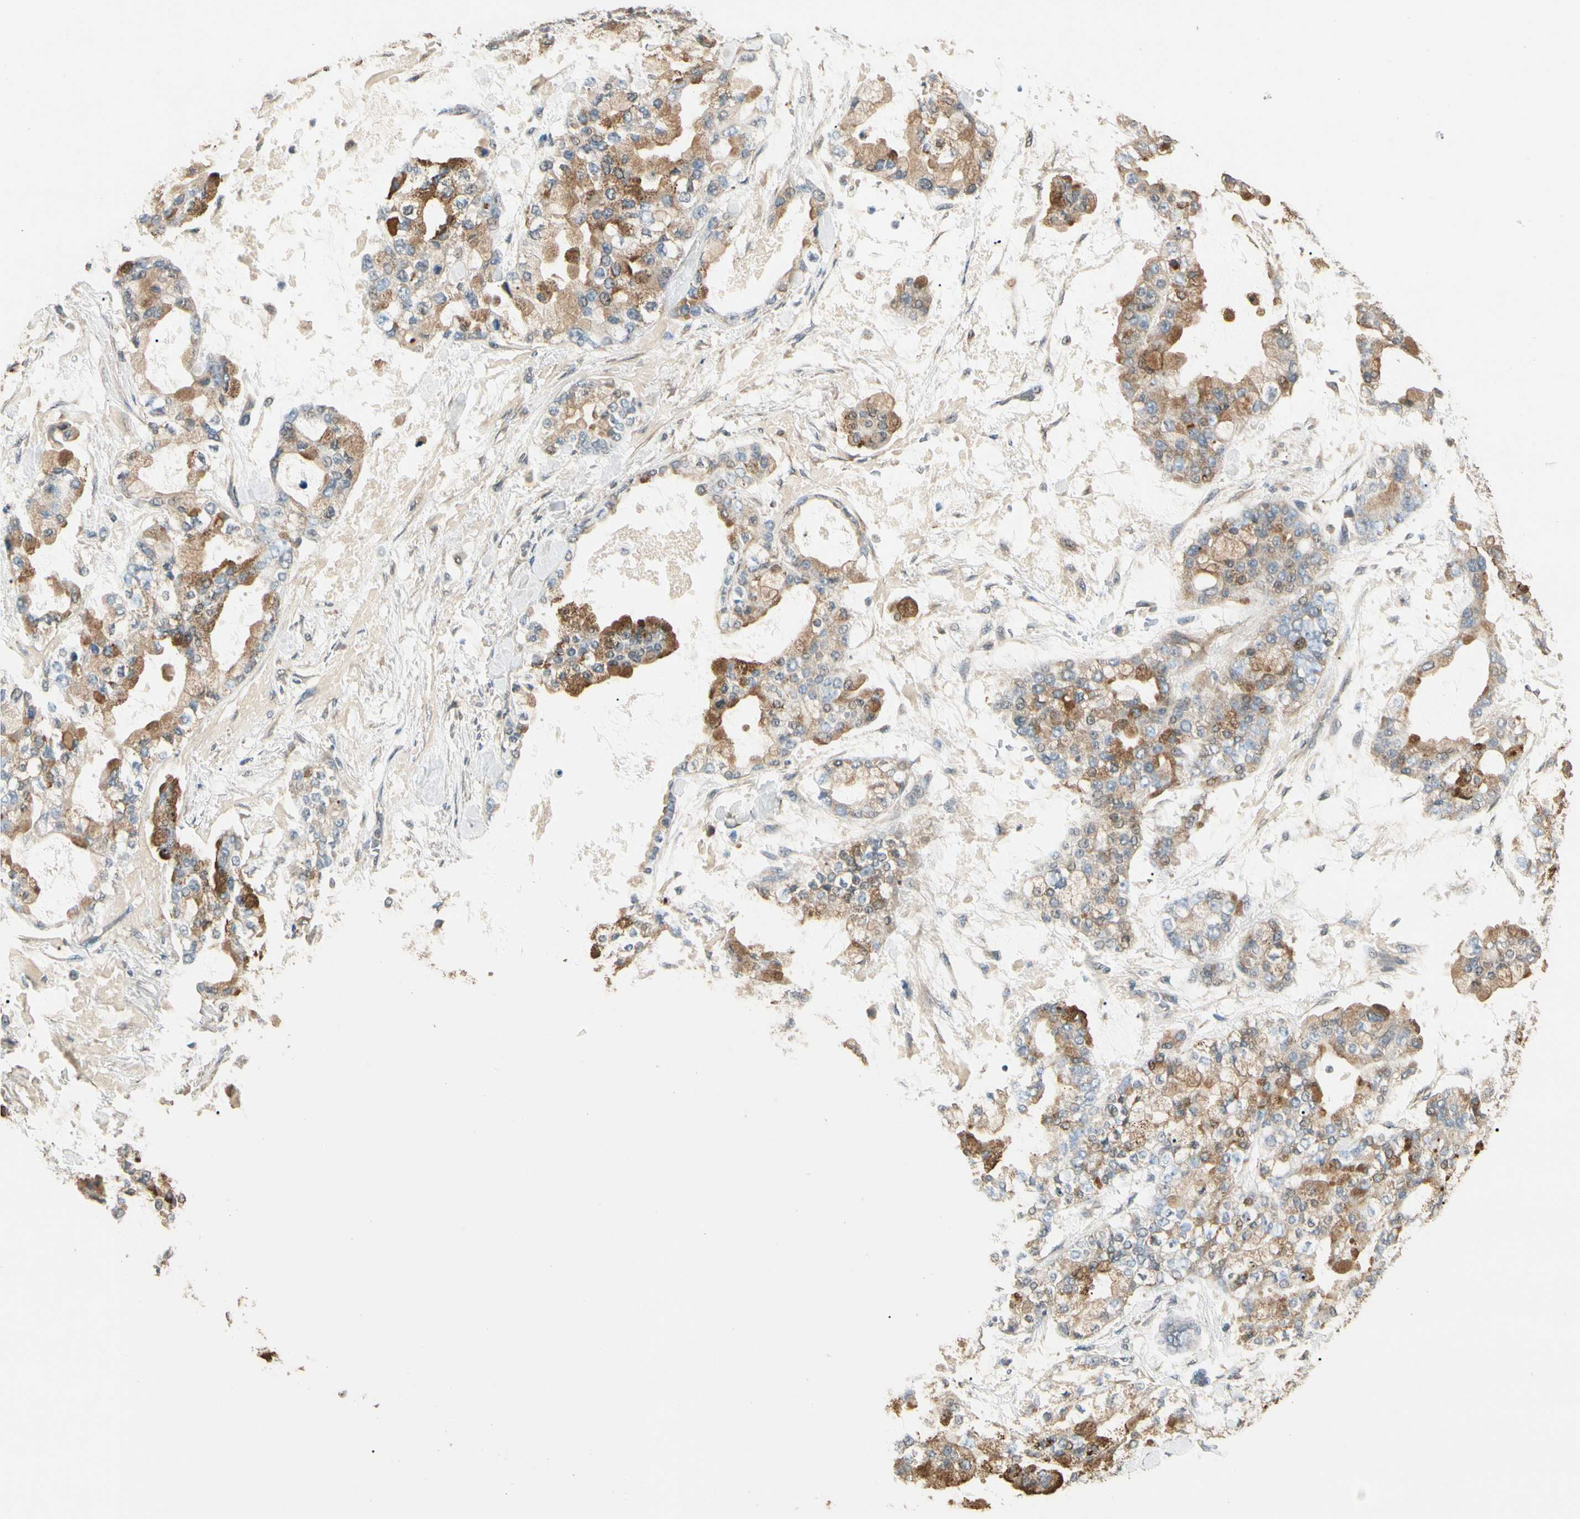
{"staining": {"intensity": "moderate", "quantity": "25%-75%", "location": "cytoplasmic/membranous"}, "tissue": "stomach cancer", "cell_type": "Tumor cells", "image_type": "cancer", "snomed": [{"axis": "morphology", "description": "Normal tissue, NOS"}, {"axis": "morphology", "description": "Adenocarcinoma, NOS"}, {"axis": "topography", "description": "Stomach, upper"}, {"axis": "topography", "description": "Stomach"}], "caption": "Protein staining exhibits moderate cytoplasmic/membranous staining in about 25%-75% of tumor cells in stomach cancer (adenocarcinoma). The staining is performed using DAB brown chromogen to label protein expression. The nuclei are counter-stained blue using hematoxylin.", "gene": "CDH6", "patient": {"sex": "male", "age": 76}}